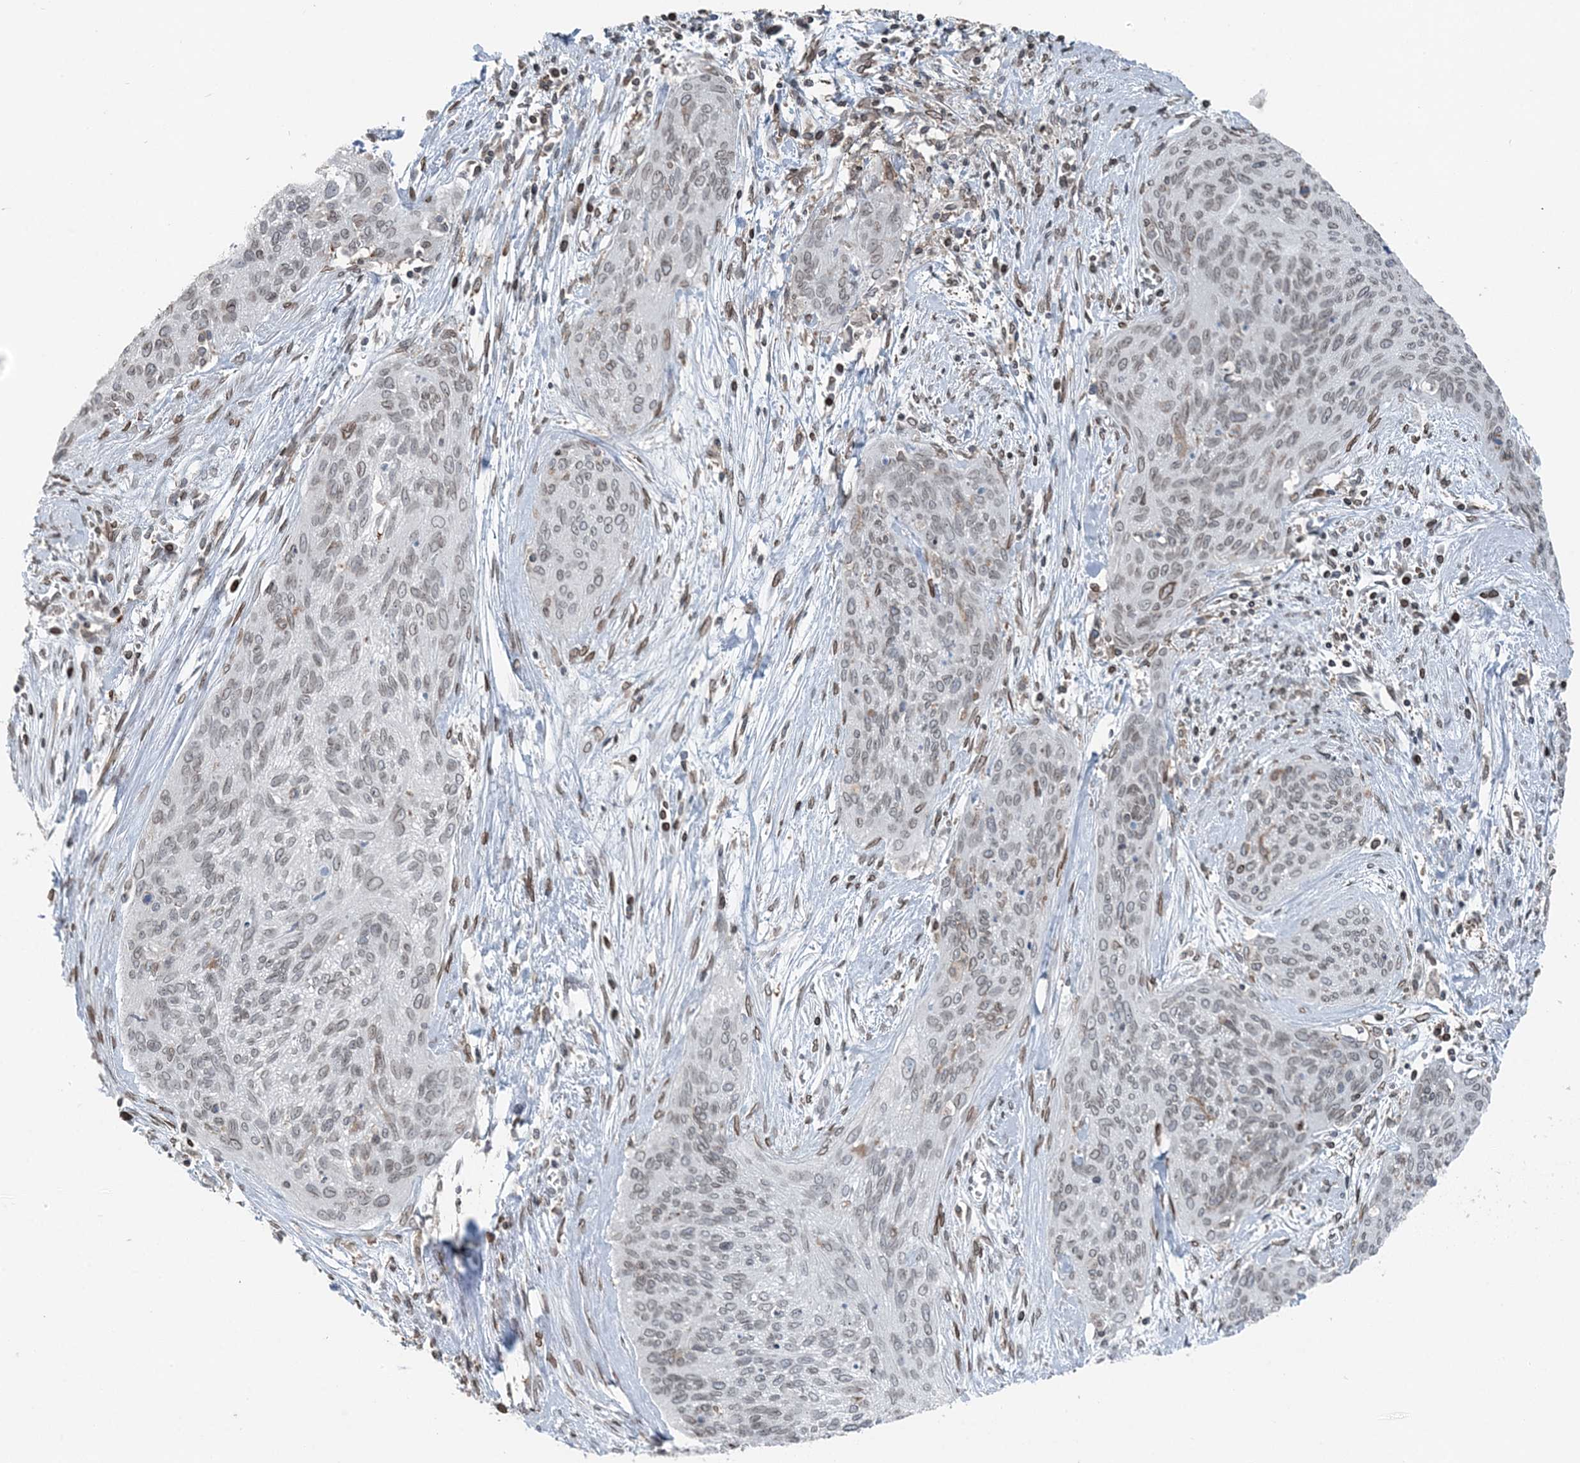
{"staining": {"intensity": "weak", "quantity": "25%-75%", "location": "cytoplasmic/membranous,nuclear"}, "tissue": "cervical cancer", "cell_type": "Tumor cells", "image_type": "cancer", "snomed": [{"axis": "morphology", "description": "Squamous cell carcinoma, NOS"}, {"axis": "topography", "description": "Cervix"}], "caption": "Tumor cells reveal weak cytoplasmic/membranous and nuclear expression in approximately 25%-75% of cells in squamous cell carcinoma (cervical). Using DAB (brown) and hematoxylin (blue) stains, captured at high magnification using brightfield microscopy.", "gene": "GJD4", "patient": {"sex": "female", "age": 55}}